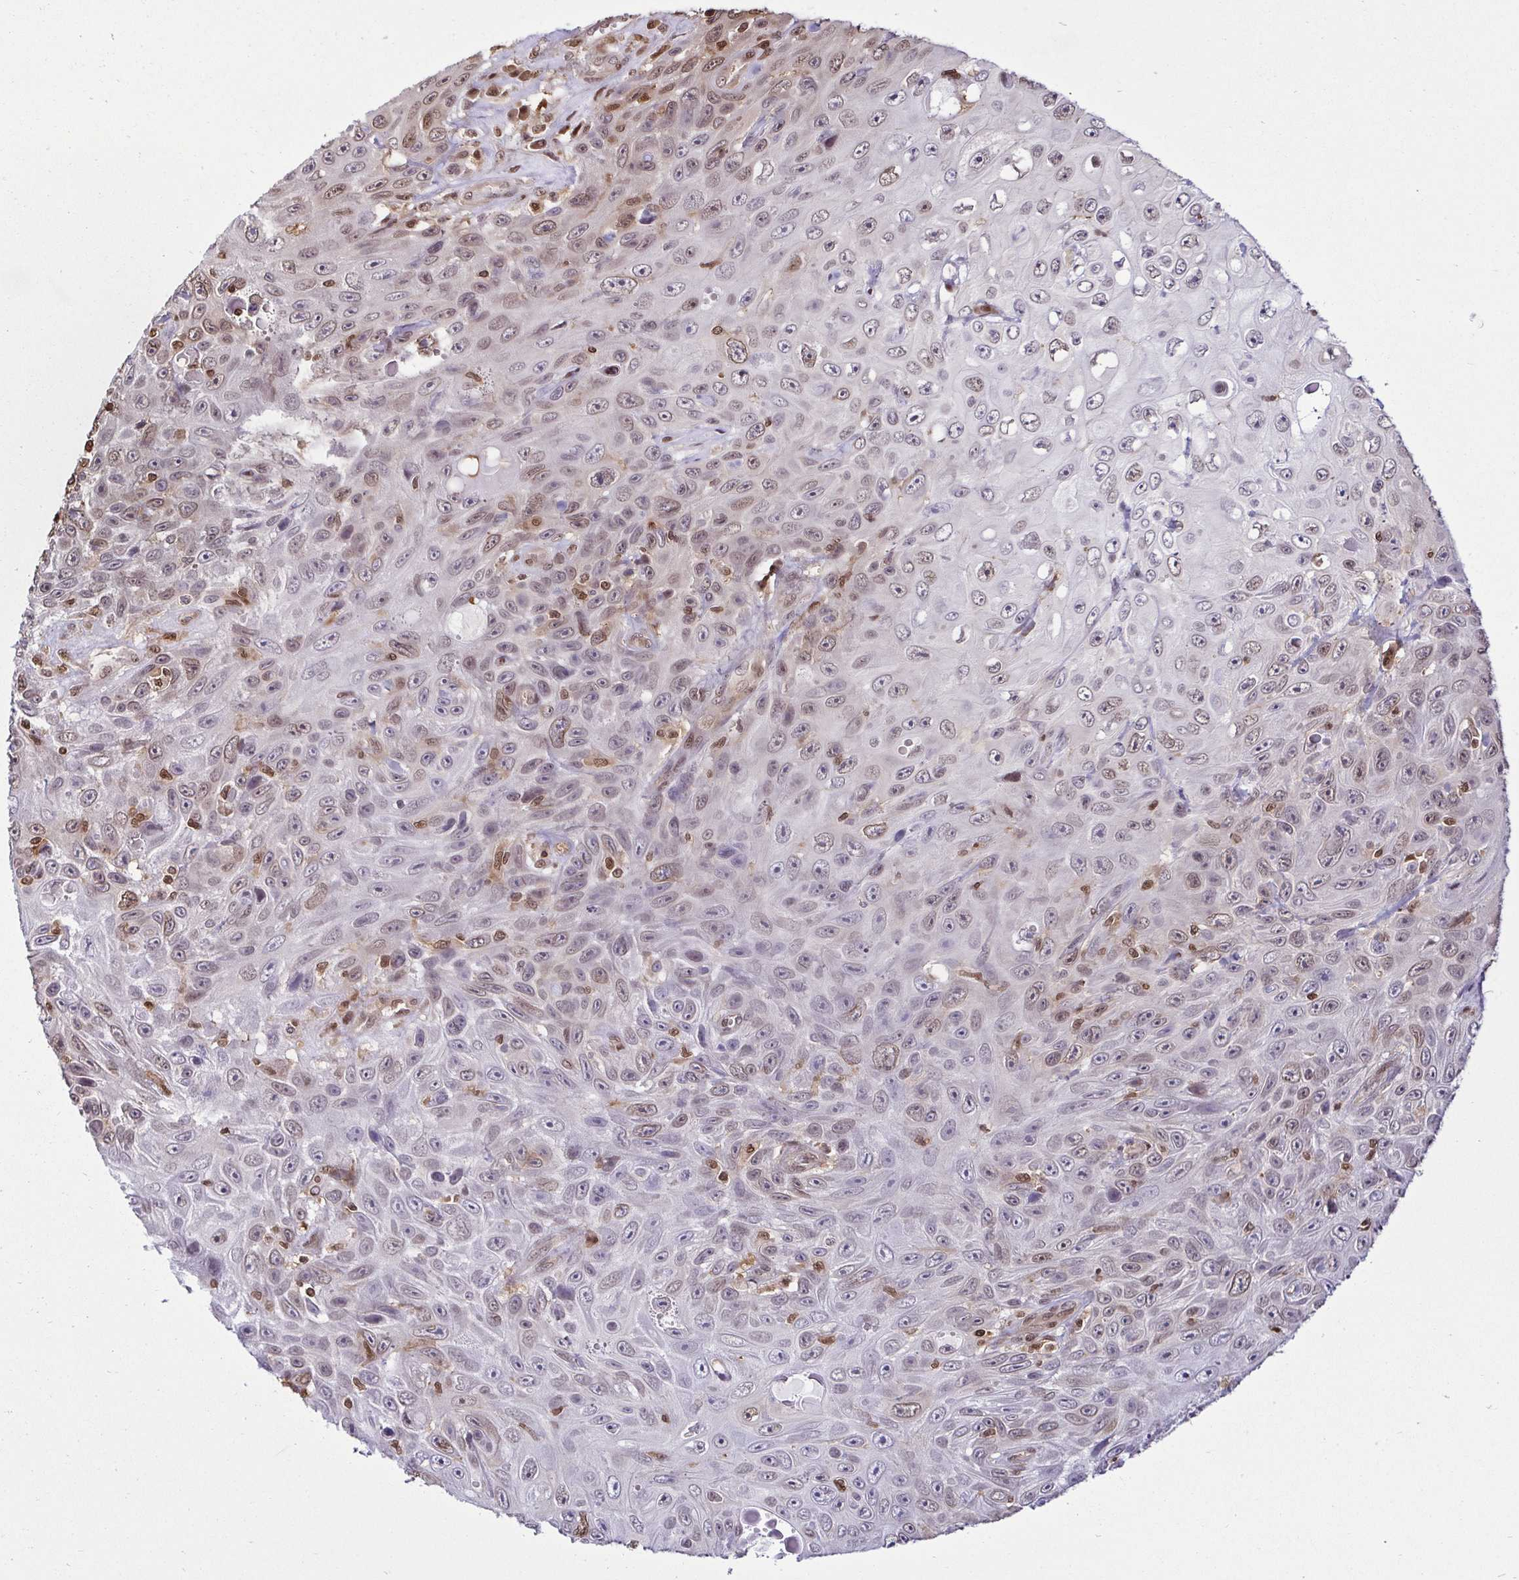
{"staining": {"intensity": "weak", "quantity": "<25%", "location": "nuclear"}, "tissue": "skin cancer", "cell_type": "Tumor cells", "image_type": "cancer", "snomed": [{"axis": "morphology", "description": "Squamous cell carcinoma, NOS"}, {"axis": "topography", "description": "Skin"}], "caption": "Immunohistochemistry (IHC) histopathology image of squamous cell carcinoma (skin) stained for a protein (brown), which shows no expression in tumor cells. (DAB (3,3'-diaminobenzidine) IHC visualized using brightfield microscopy, high magnification).", "gene": "PSMB9", "patient": {"sex": "male", "age": 82}}